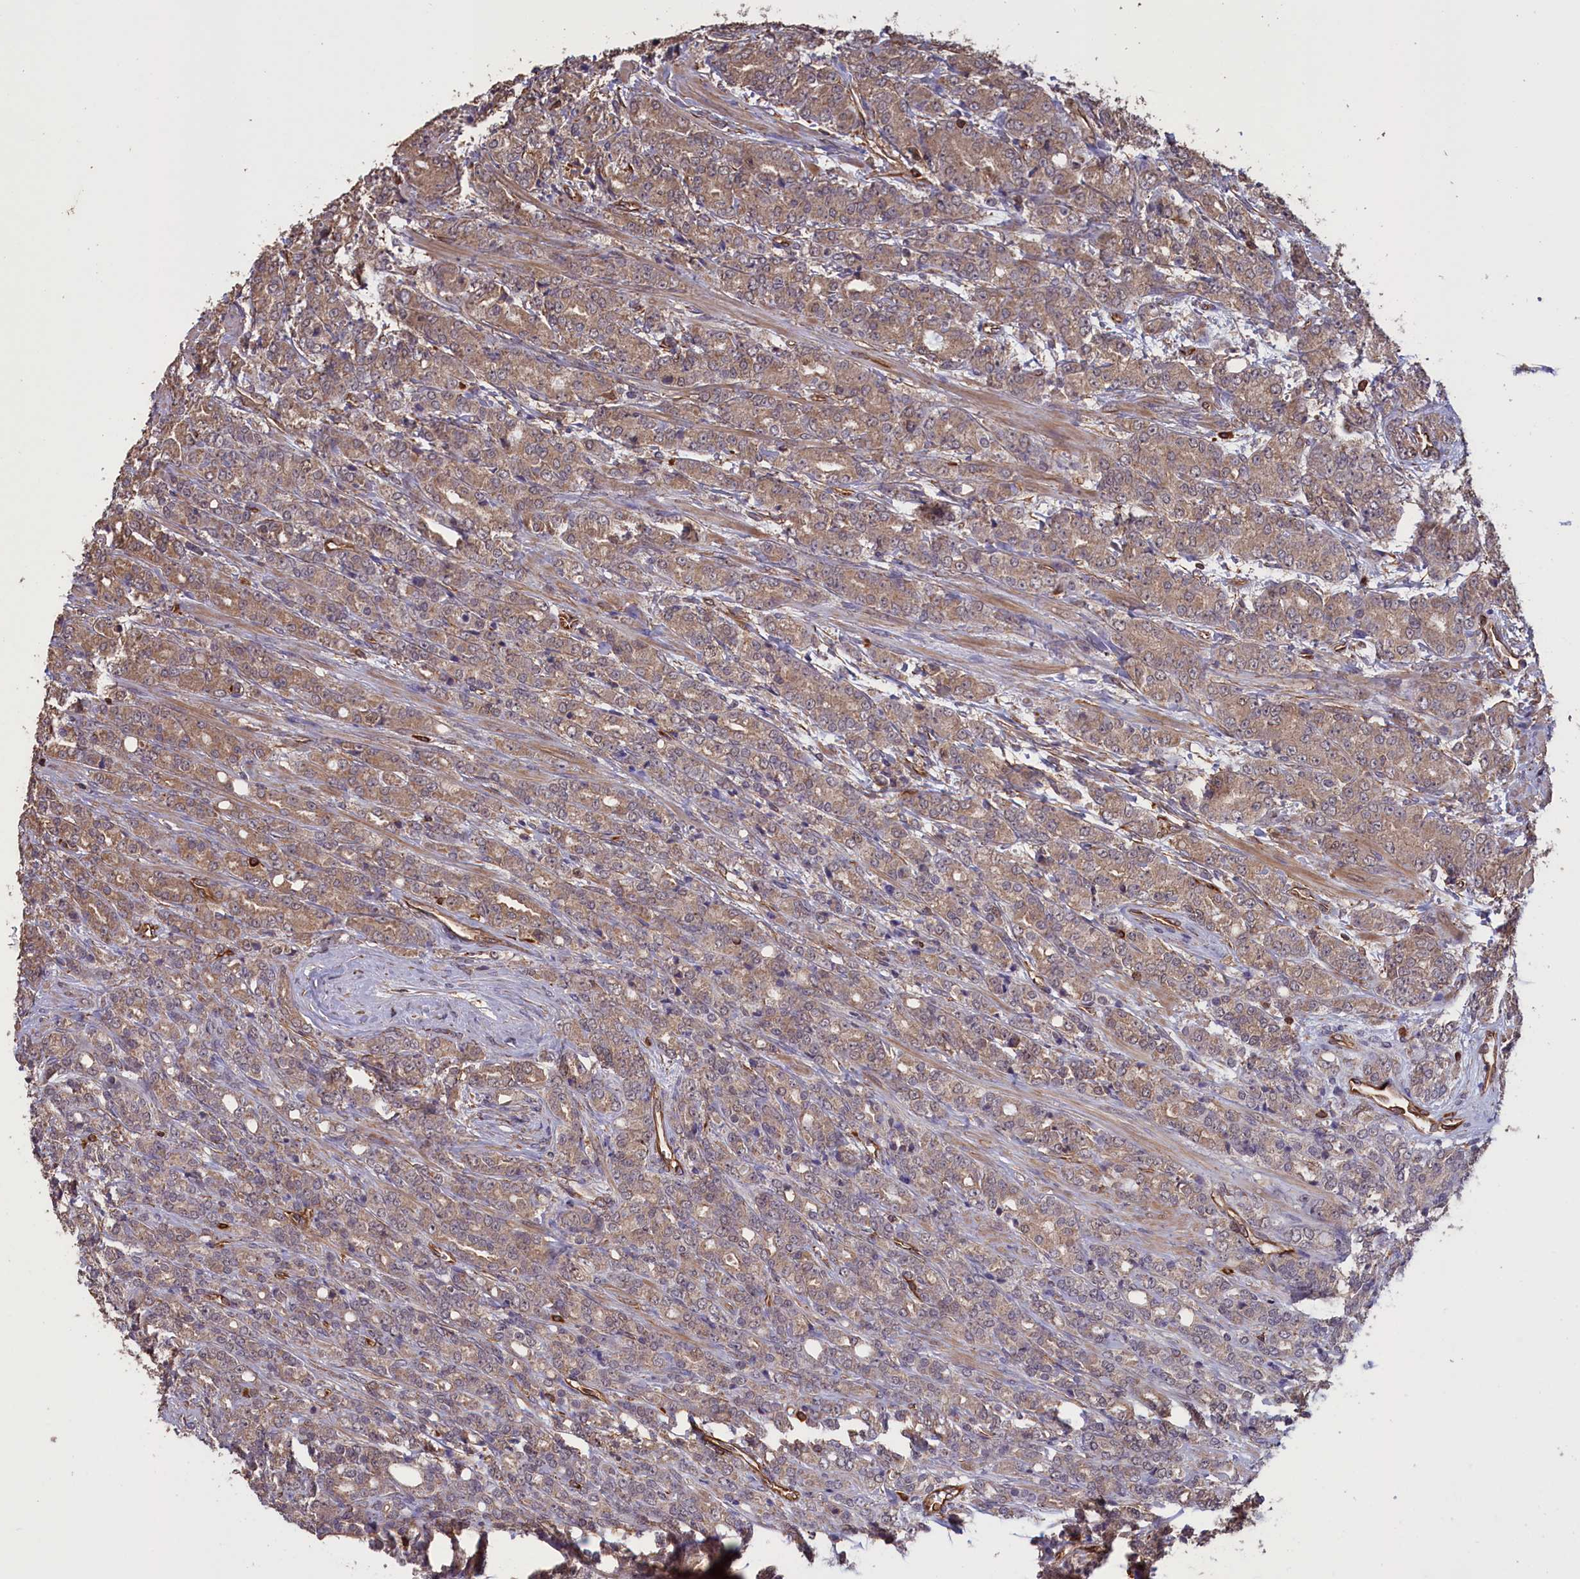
{"staining": {"intensity": "weak", "quantity": "25%-75%", "location": "cytoplasmic/membranous"}, "tissue": "prostate cancer", "cell_type": "Tumor cells", "image_type": "cancer", "snomed": [{"axis": "morphology", "description": "Adenocarcinoma, High grade"}, {"axis": "topography", "description": "Prostate"}], "caption": "Human prostate cancer (high-grade adenocarcinoma) stained with a protein marker exhibits weak staining in tumor cells.", "gene": "DAPK3", "patient": {"sex": "male", "age": 62}}